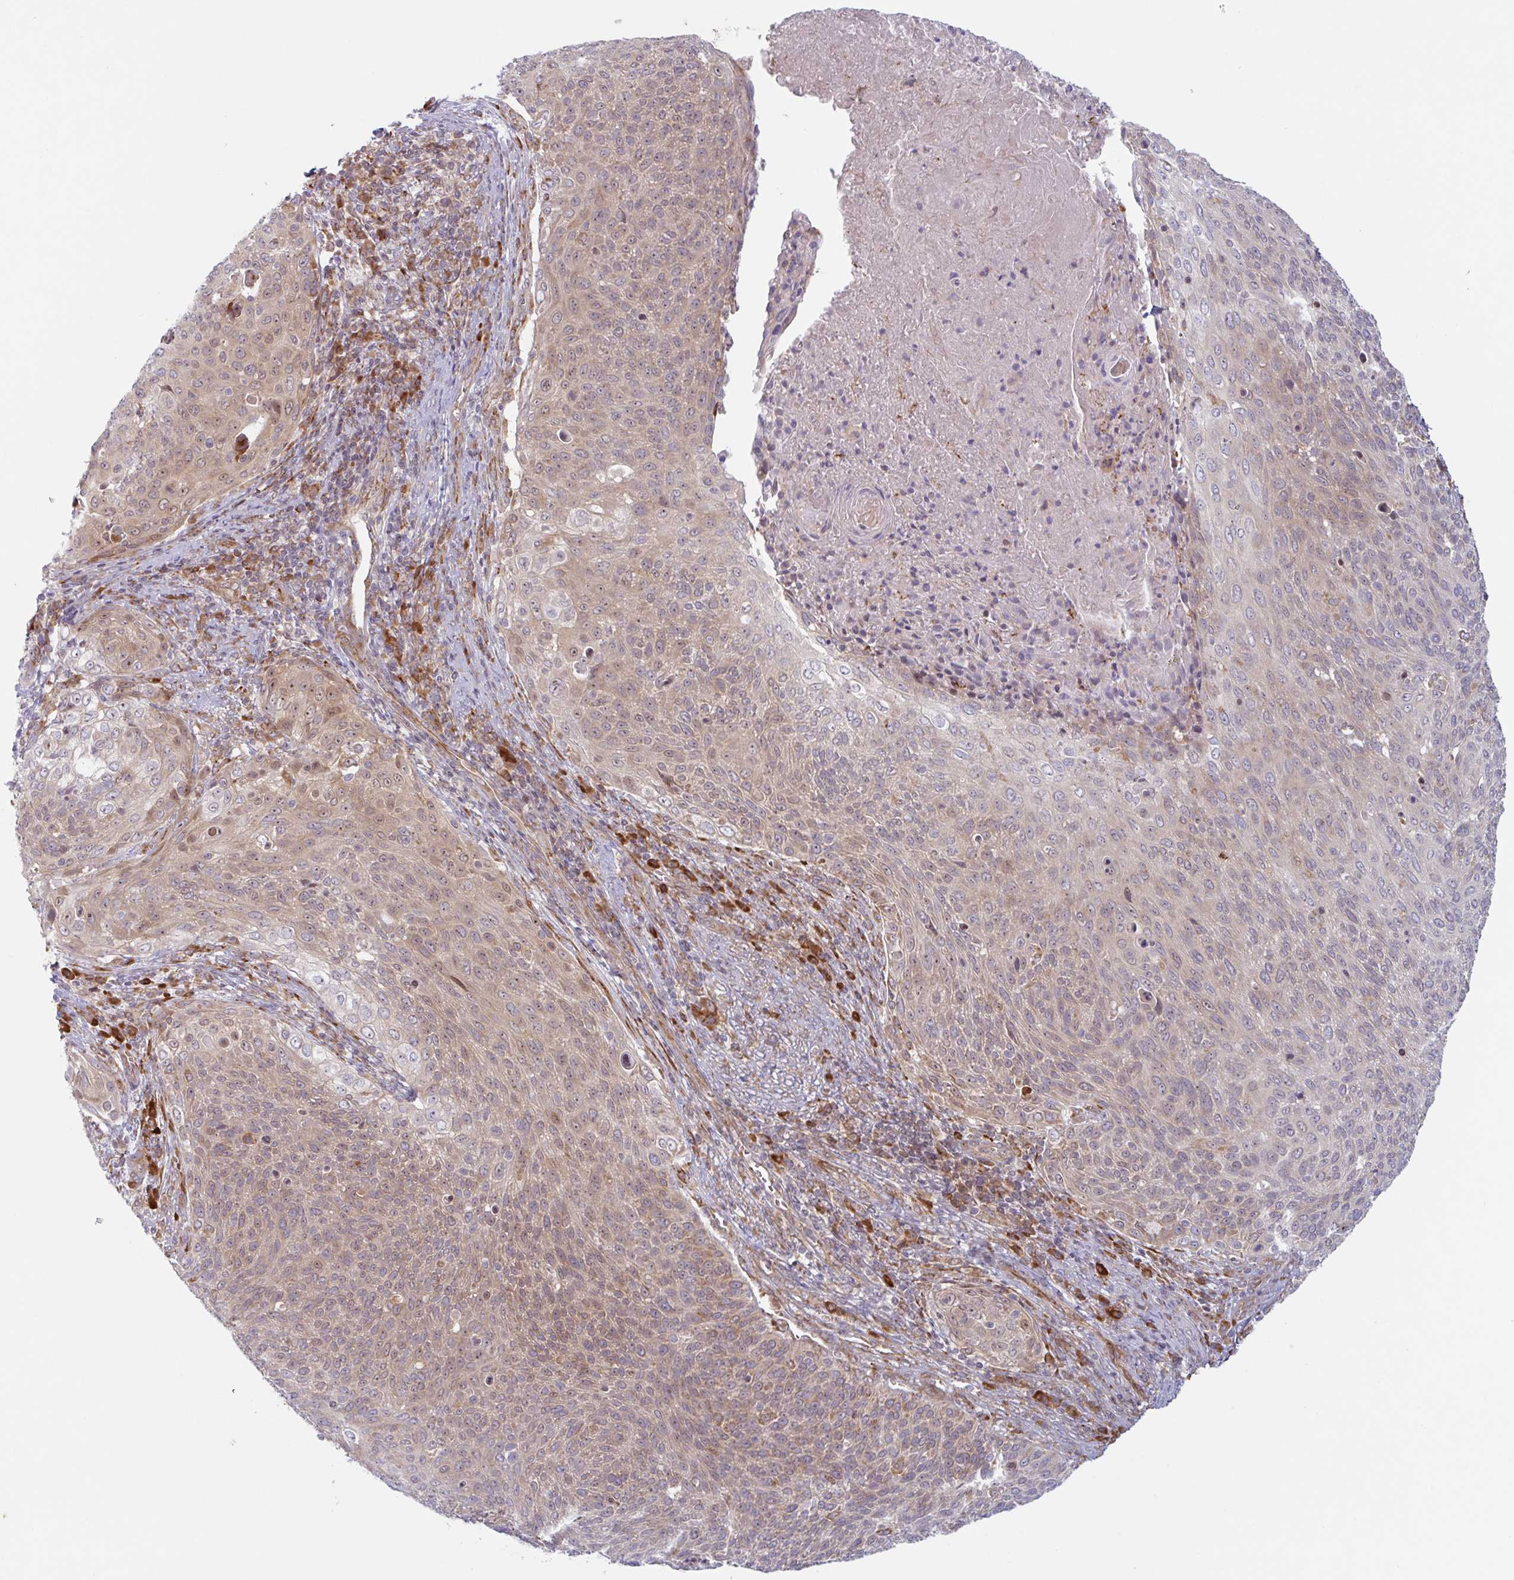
{"staining": {"intensity": "weak", "quantity": ">75%", "location": "cytoplasmic/membranous"}, "tissue": "cervical cancer", "cell_type": "Tumor cells", "image_type": "cancer", "snomed": [{"axis": "morphology", "description": "Squamous cell carcinoma, NOS"}, {"axis": "topography", "description": "Cervix"}], "caption": "Protein expression analysis of cervical cancer shows weak cytoplasmic/membranous positivity in approximately >75% of tumor cells.", "gene": "RIT1", "patient": {"sex": "female", "age": 31}}